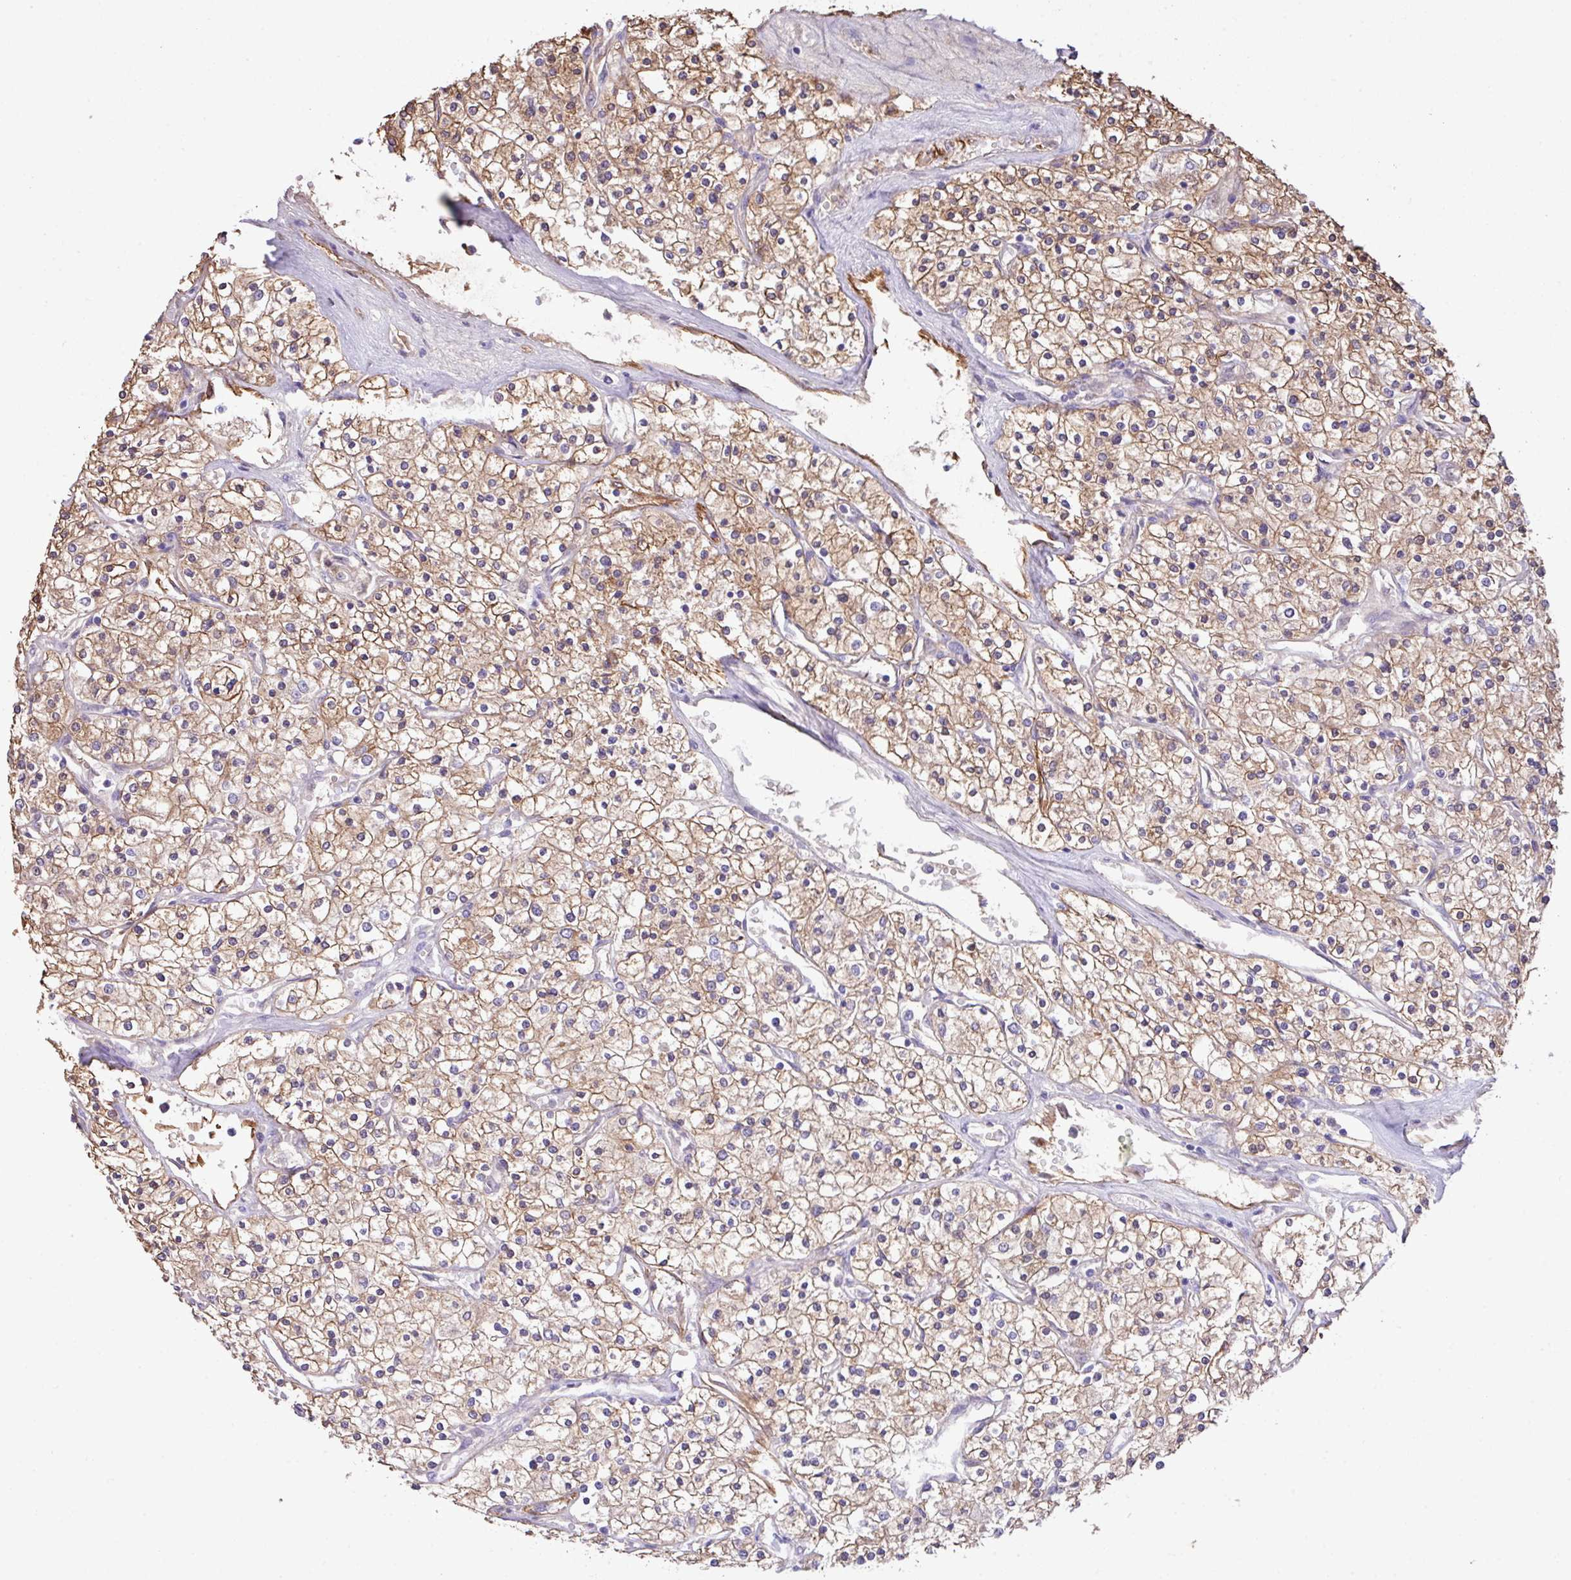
{"staining": {"intensity": "moderate", "quantity": ">75%", "location": "cytoplasmic/membranous"}, "tissue": "renal cancer", "cell_type": "Tumor cells", "image_type": "cancer", "snomed": [{"axis": "morphology", "description": "Adenocarcinoma, NOS"}, {"axis": "topography", "description": "Kidney"}], "caption": "IHC photomicrograph of renal cancer stained for a protein (brown), which reveals medium levels of moderate cytoplasmic/membranous staining in approximately >75% of tumor cells.", "gene": "LRRC53", "patient": {"sex": "male", "age": 80}}